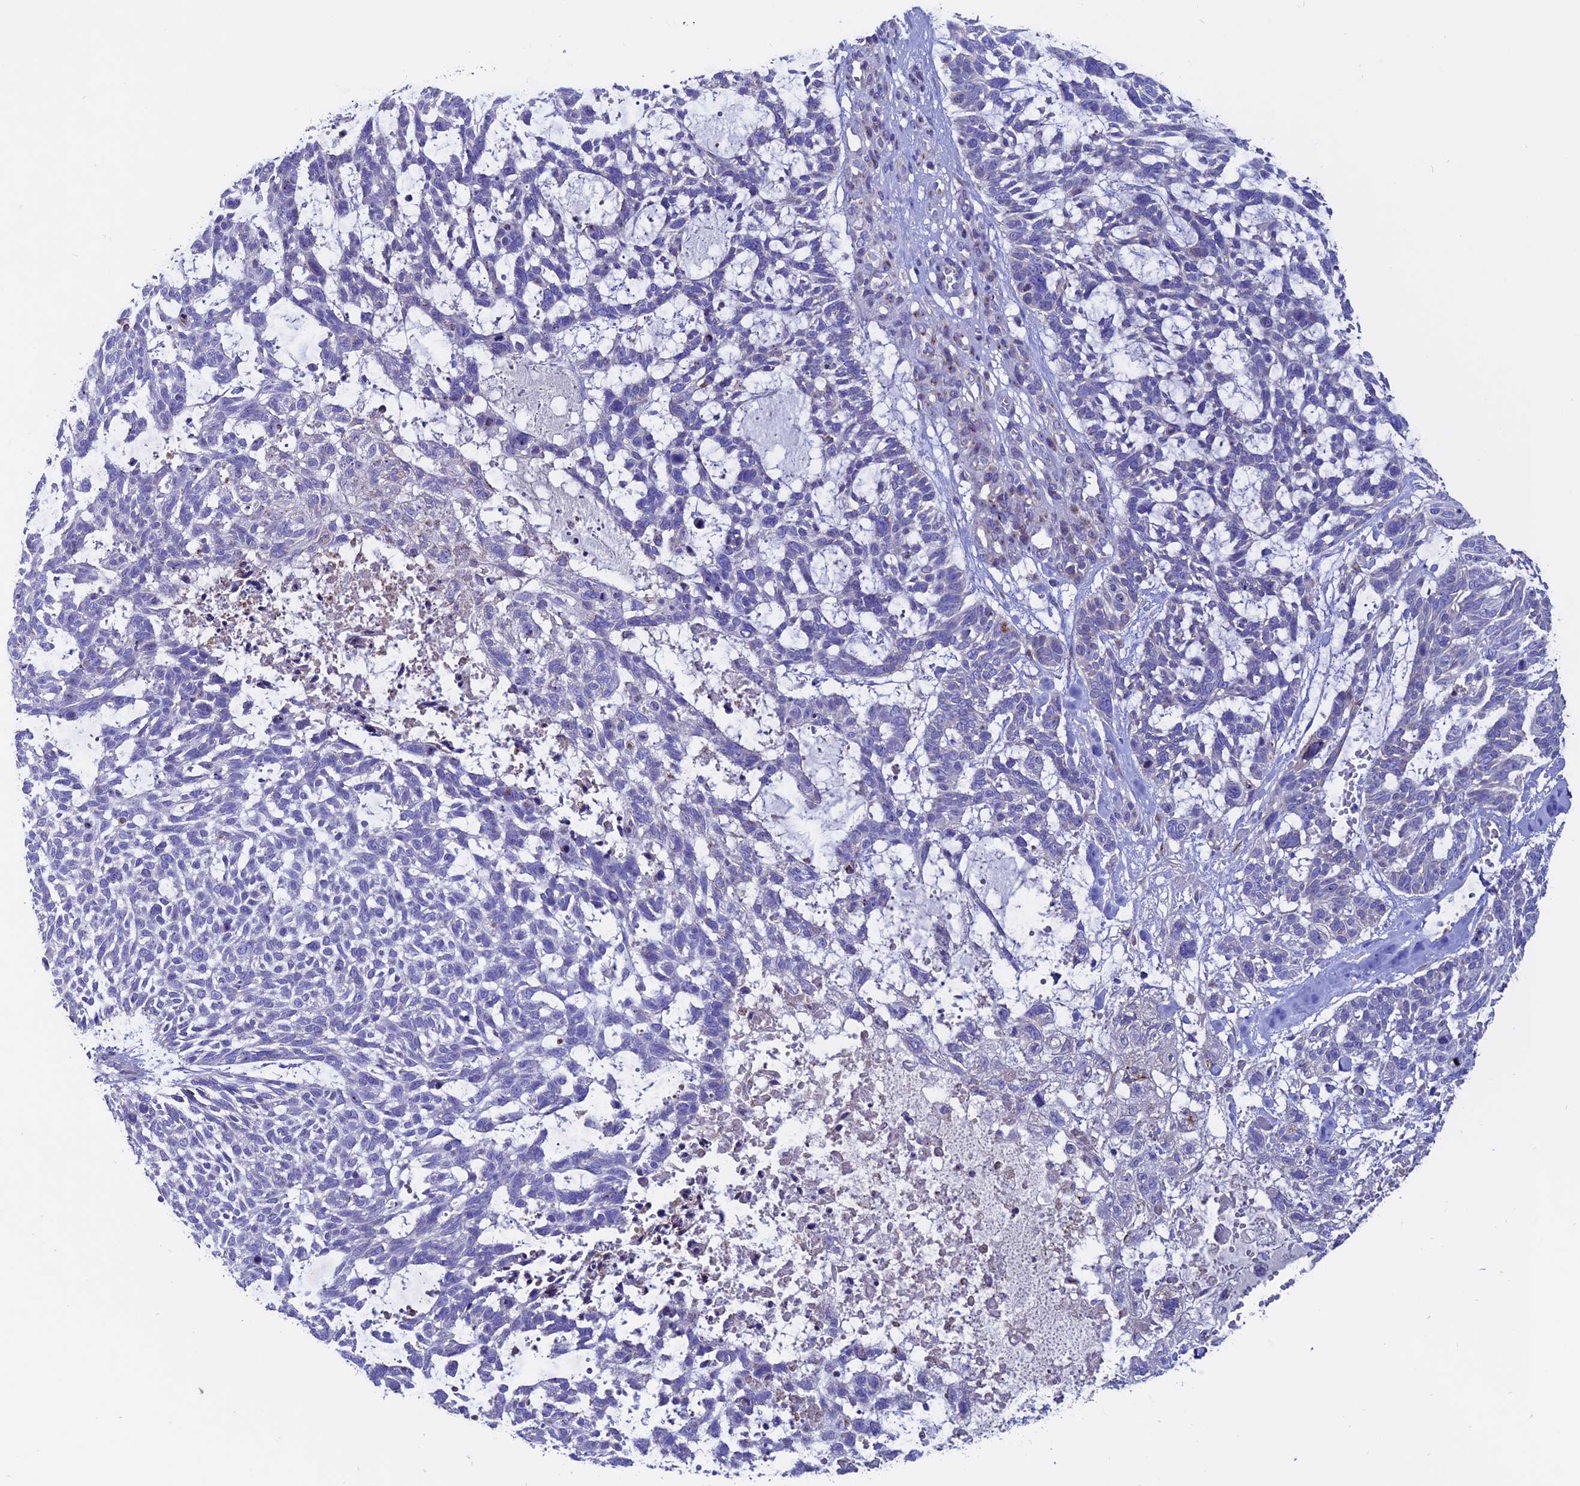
{"staining": {"intensity": "negative", "quantity": "none", "location": "none"}, "tissue": "skin cancer", "cell_type": "Tumor cells", "image_type": "cancer", "snomed": [{"axis": "morphology", "description": "Basal cell carcinoma"}, {"axis": "topography", "description": "Skin"}], "caption": "A photomicrograph of human skin basal cell carcinoma is negative for staining in tumor cells.", "gene": "OR51Q1", "patient": {"sex": "male", "age": 88}}